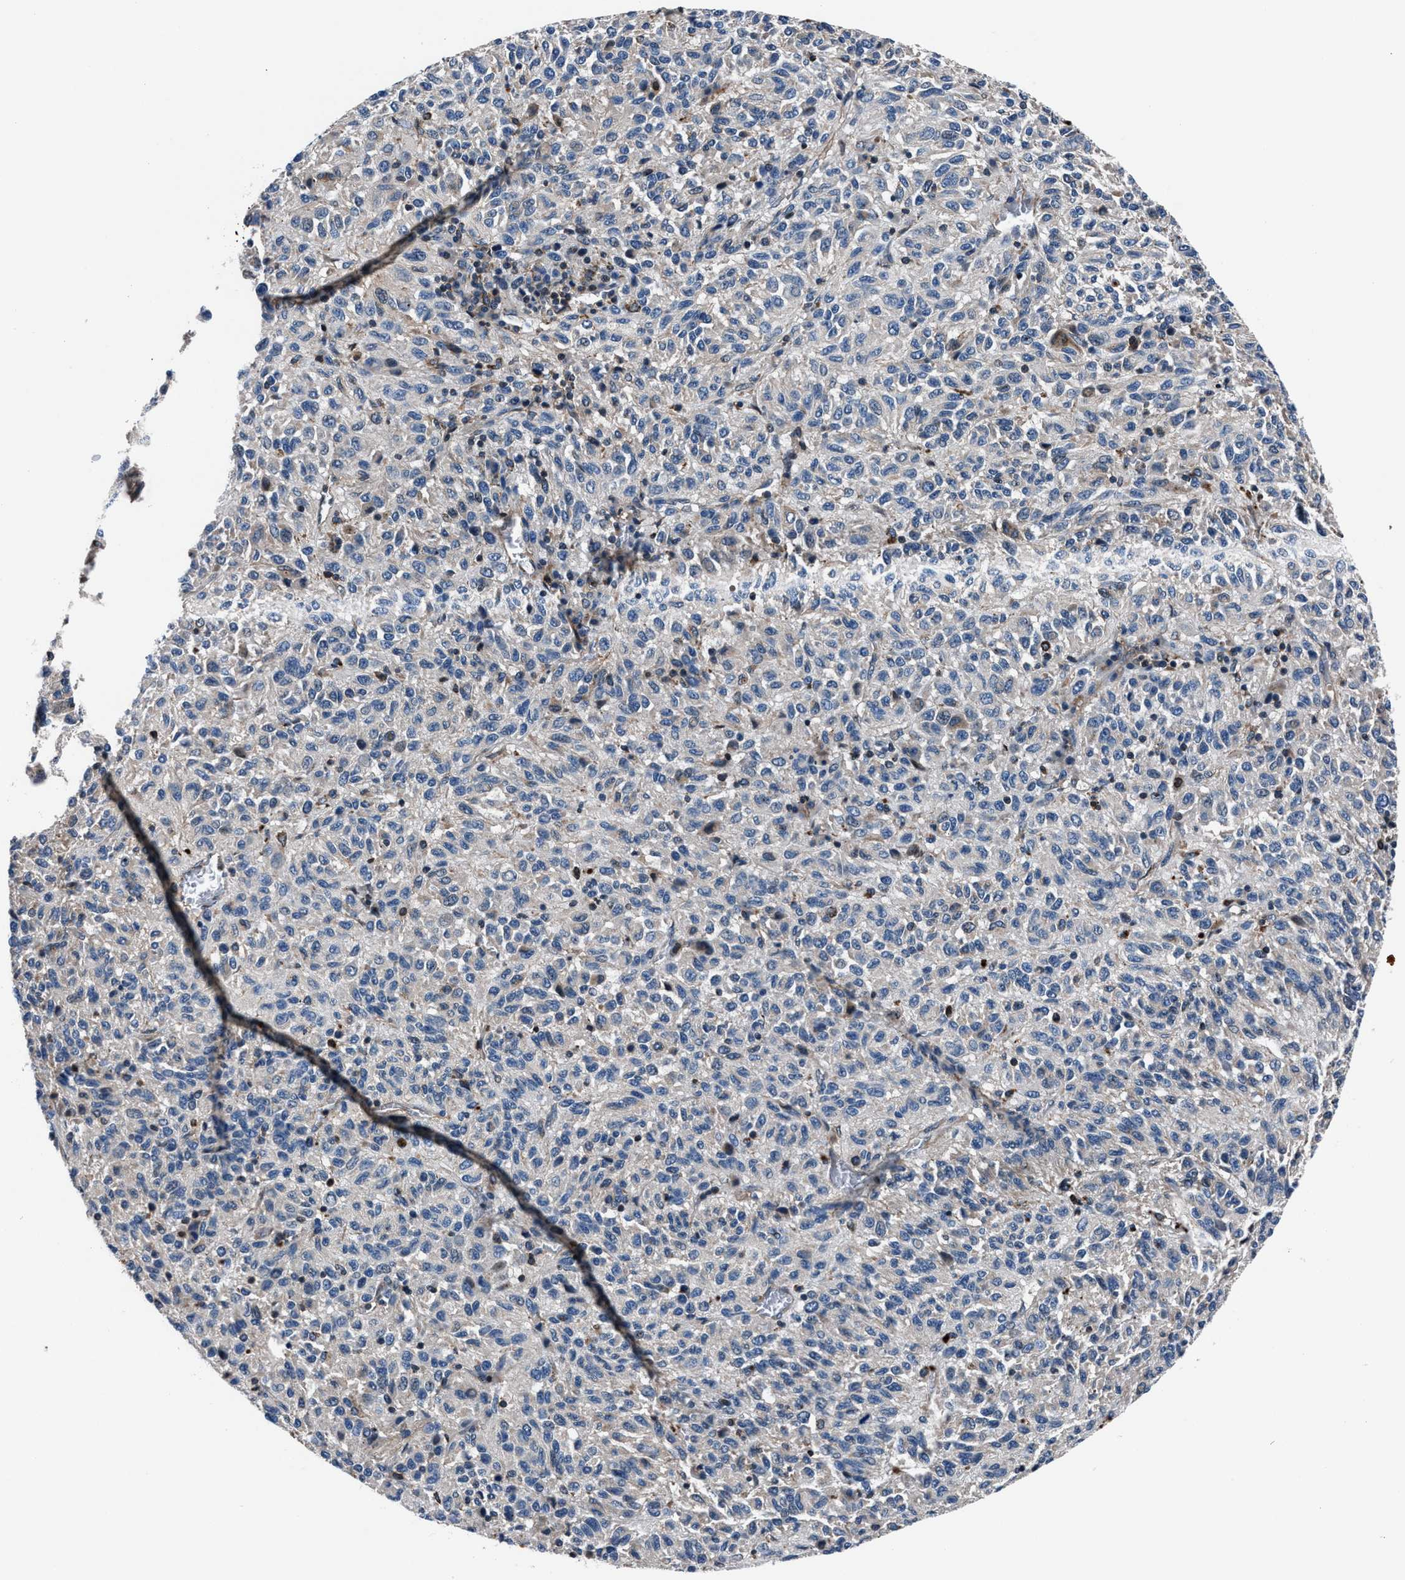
{"staining": {"intensity": "negative", "quantity": "none", "location": "none"}, "tissue": "melanoma", "cell_type": "Tumor cells", "image_type": "cancer", "snomed": [{"axis": "morphology", "description": "Malignant melanoma, Metastatic site"}, {"axis": "topography", "description": "Lung"}], "caption": "Immunohistochemistry histopathology image of human melanoma stained for a protein (brown), which demonstrates no staining in tumor cells.", "gene": "MFSD11", "patient": {"sex": "male", "age": 64}}